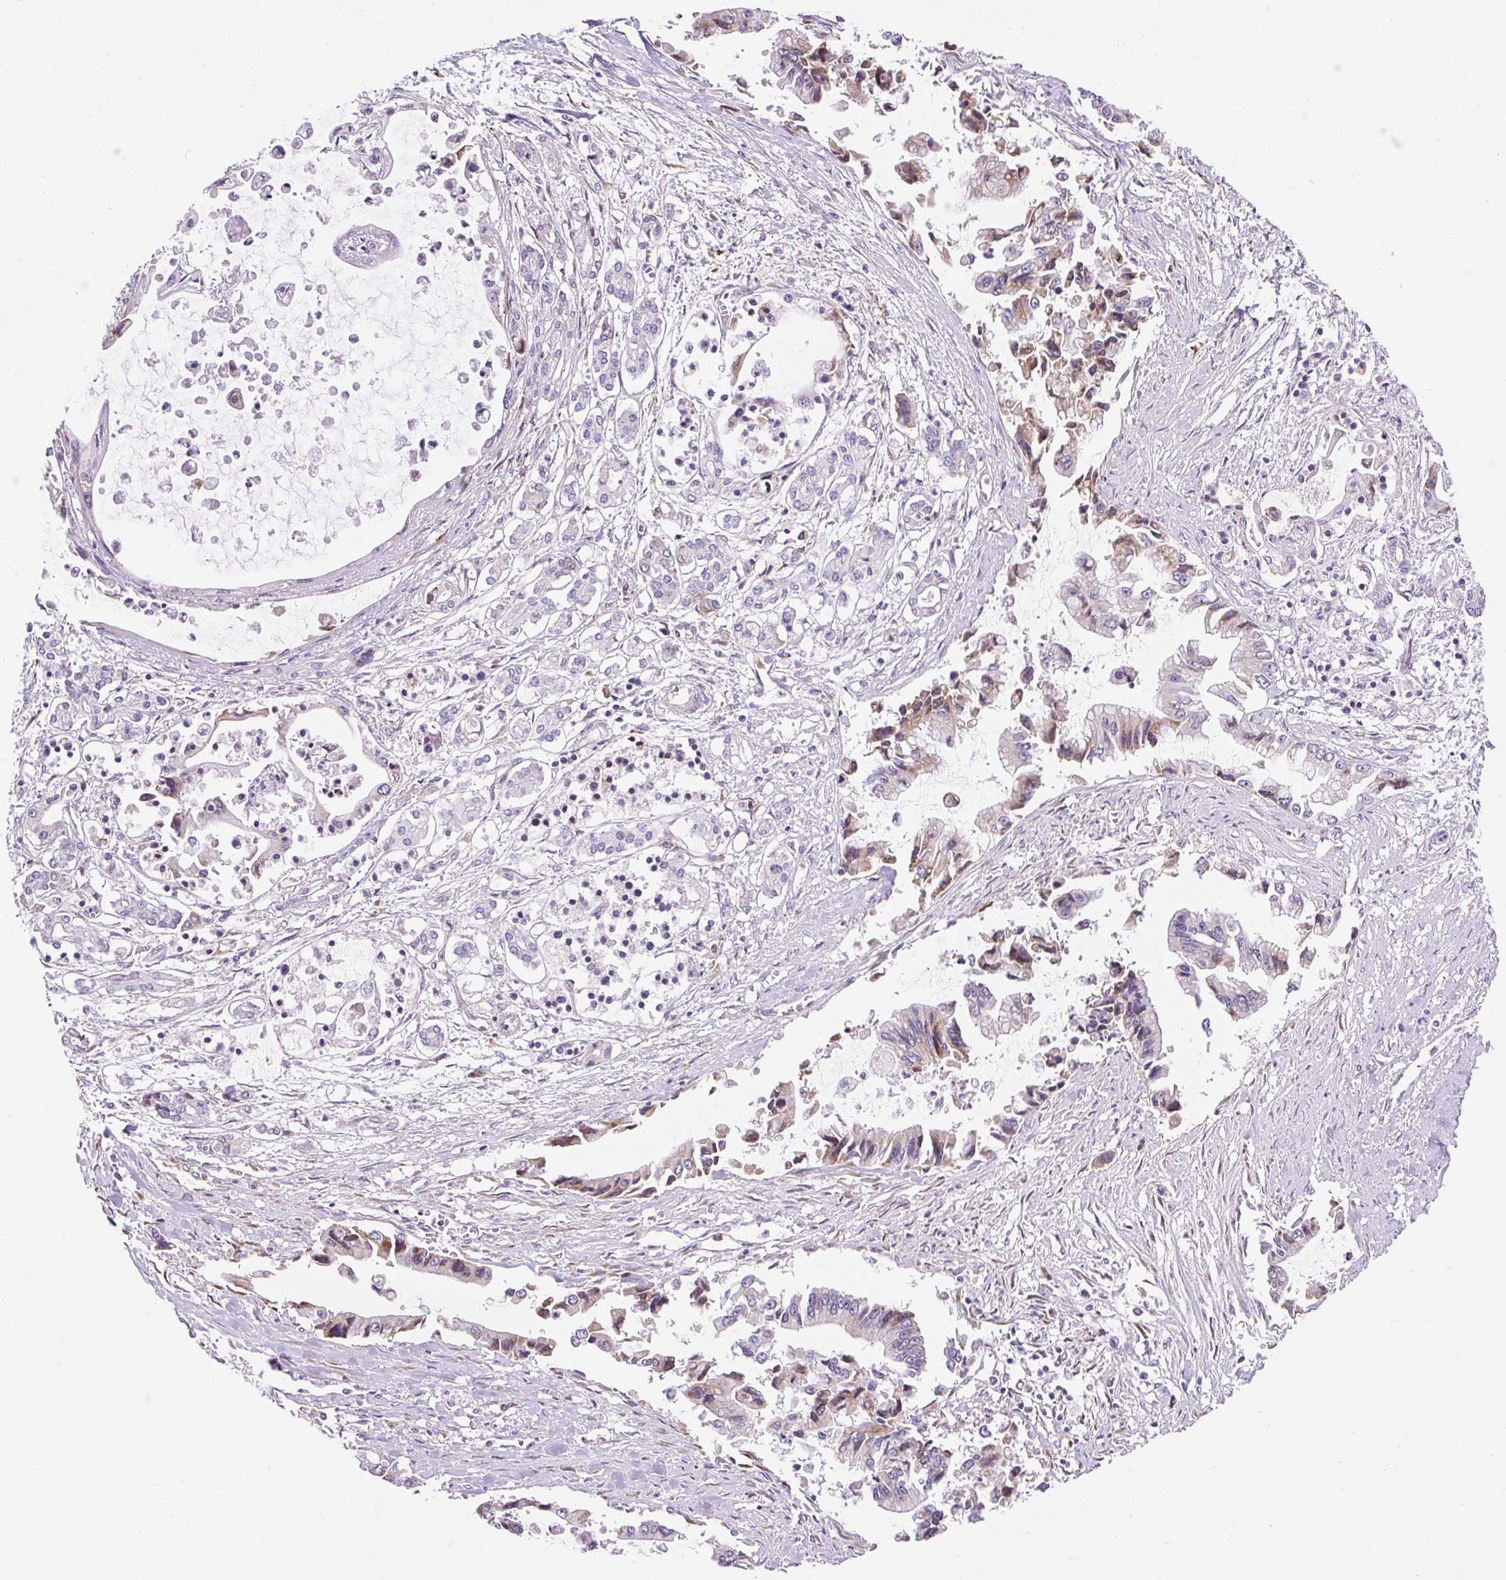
{"staining": {"intensity": "moderate", "quantity": "25%-75%", "location": "cytoplasmic/membranous"}, "tissue": "pancreatic cancer", "cell_type": "Tumor cells", "image_type": "cancer", "snomed": [{"axis": "morphology", "description": "Adenocarcinoma, NOS"}, {"axis": "topography", "description": "Pancreas"}], "caption": "High-magnification brightfield microscopy of adenocarcinoma (pancreatic) stained with DAB (brown) and counterstained with hematoxylin (blue). tumor cells exhibit moderate cytoplasmic/membranous positivity is seen in approximately25%-75% of cells. The staining was performed using DAB, with brown indicating positive protein expression. Nuclei are stained blue with hematoxylin.", "gene": "GPR45", "patient": {"sex": "male", "age": 84}}